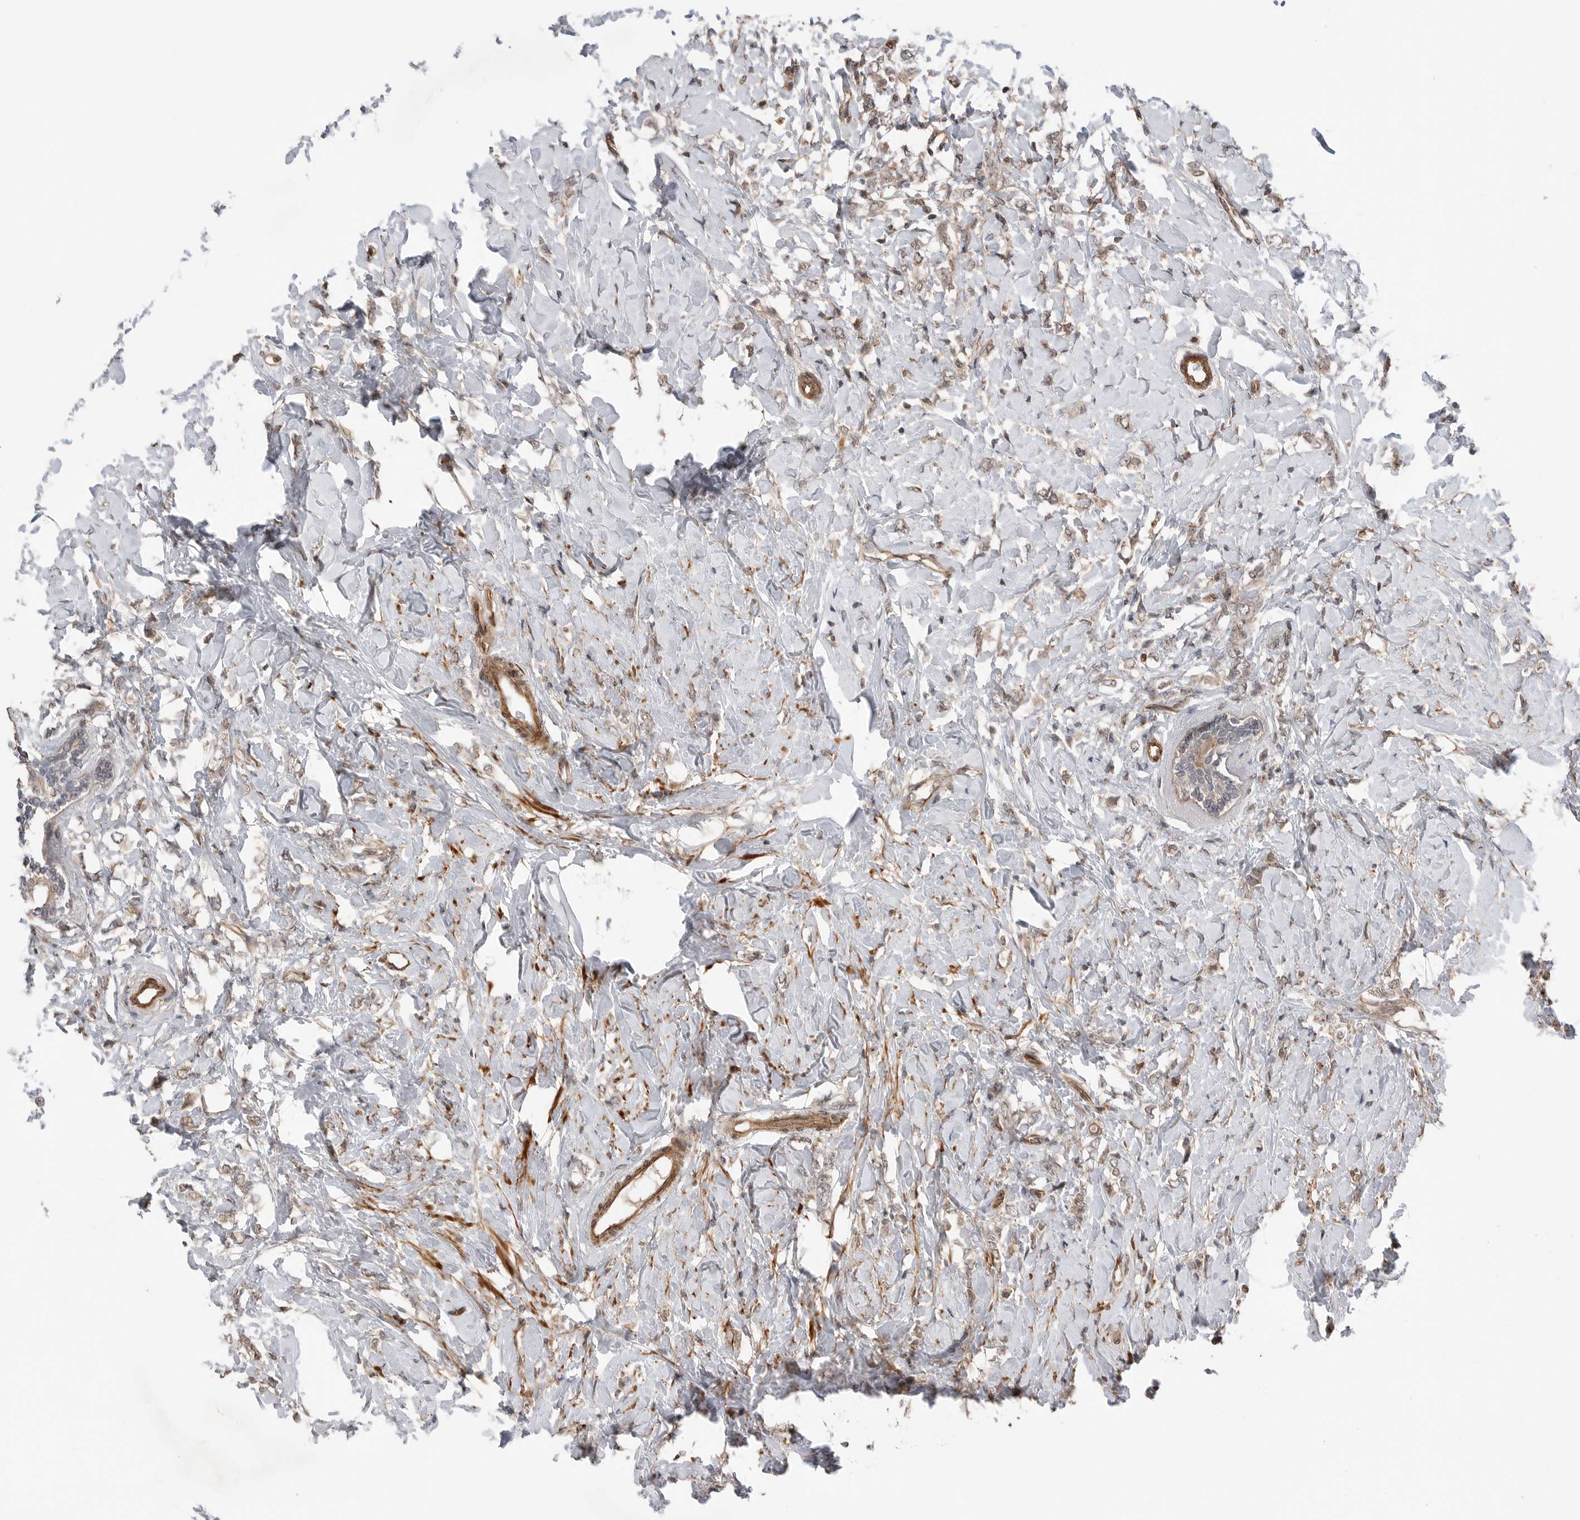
{"staining": {"intensity": "weak", "quantity": "<25%", "location": "cytoplasmic/membranous"}, "tissue": "breast cancer", "cell_type": "Tumor cells", "image_type": "cancer", "snomed": [{"axis": "morphology", "description": "Normal tissue, NOS"}, {"axis": "morphology", "description": "Lobular carcinoma"}, {"axis": "topography", "description": "Breast"}], "caption": "Immunohistochemistry photomicrograph of neoplastic tissue: human lobular carcinoma (breast) stained with DAB shows no significant protein positivity in tumor cells.", "gene": "PEAK1", "patient": {"sex": "female", "age": 47}}